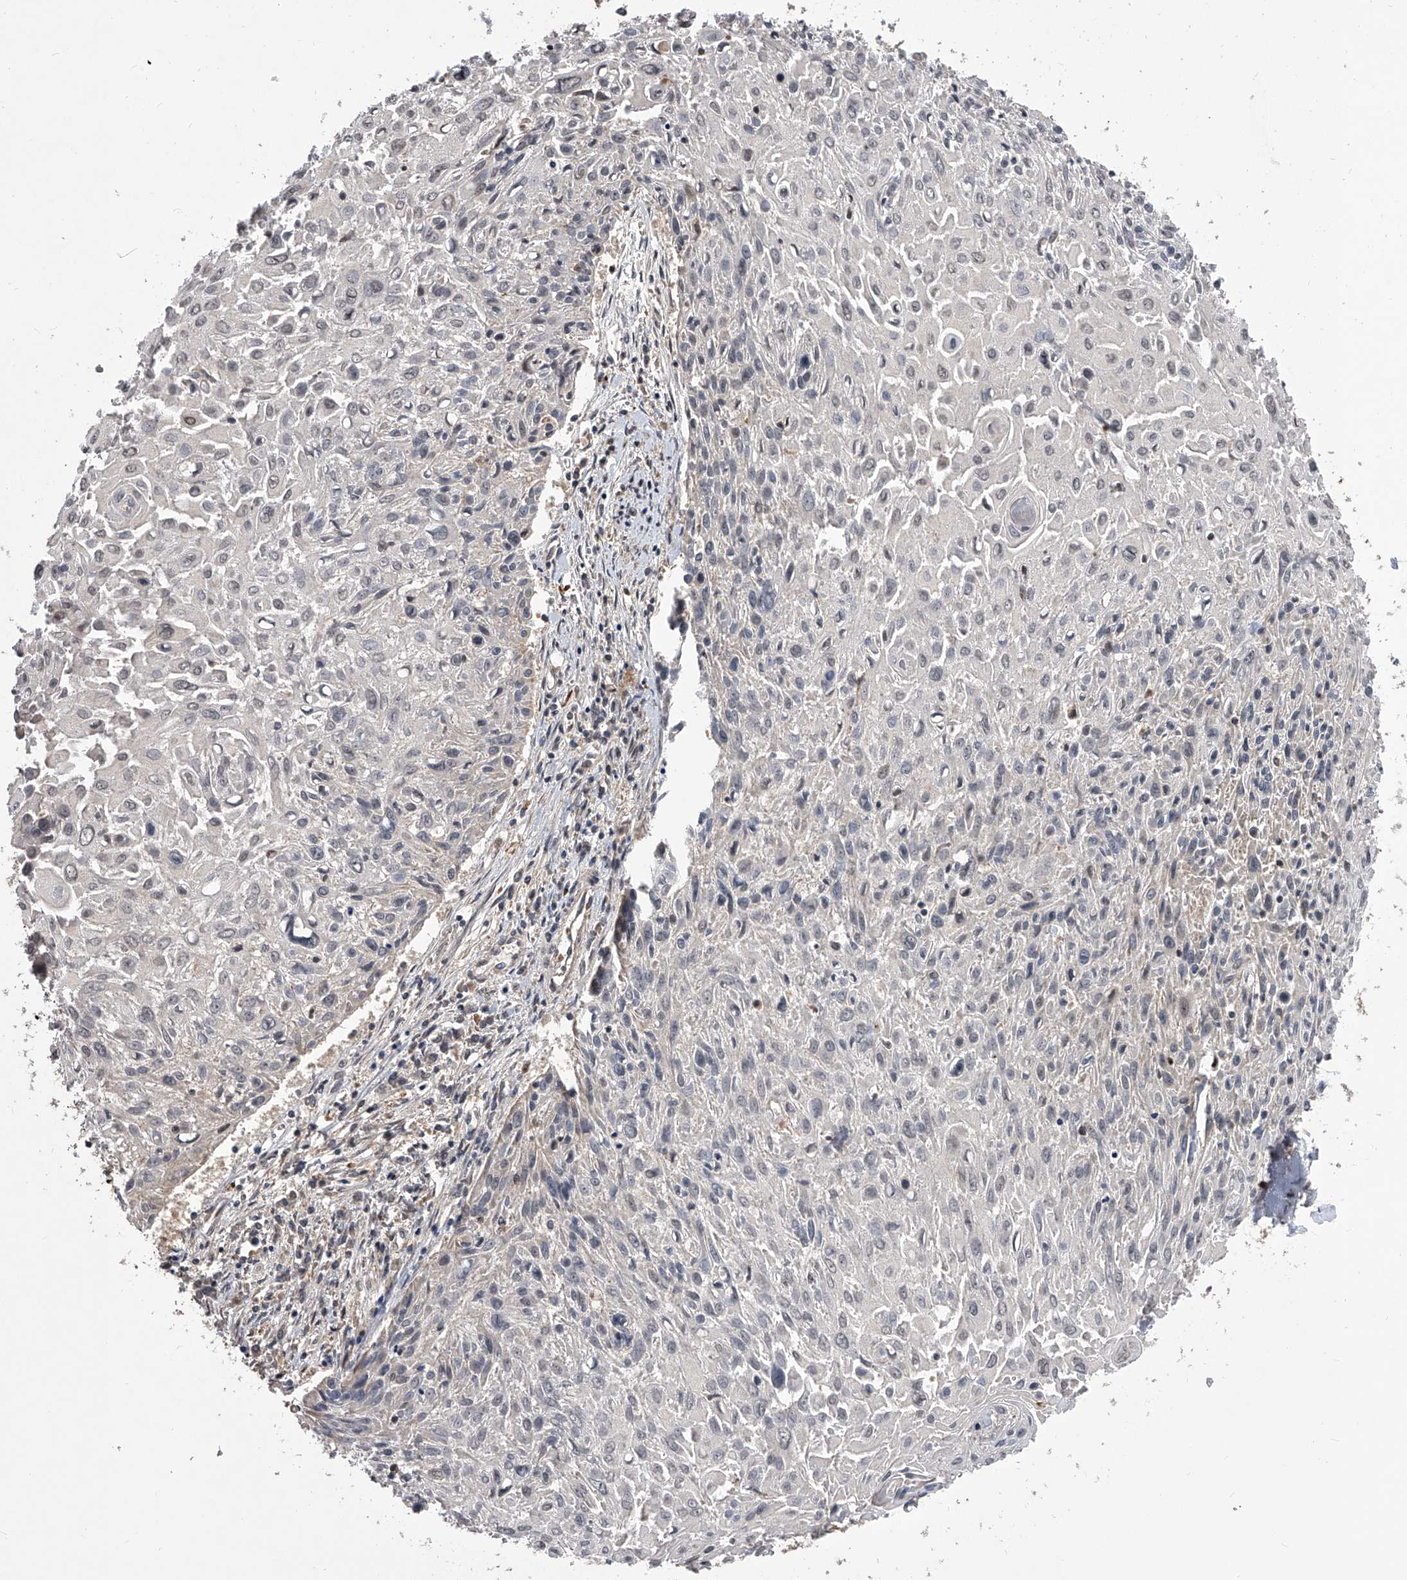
{"staining": {"intensity": "negative", "quantity": "none", "location": "none"}, "tissue": "cervical cancer", "cell_type": "Tumor cells", "image_type": "cancer", "snomed": [{"axis": "morphology", "description": "Squamous cell carcinoma, NOS"}, {"axis": "topography", "description": "Cervix"}], "caption": "The micrograph exhibits no staining of tumor cells in cervical cancer.", "gene": "GMDS", "patient": {"sex": "female", "age": 51}}